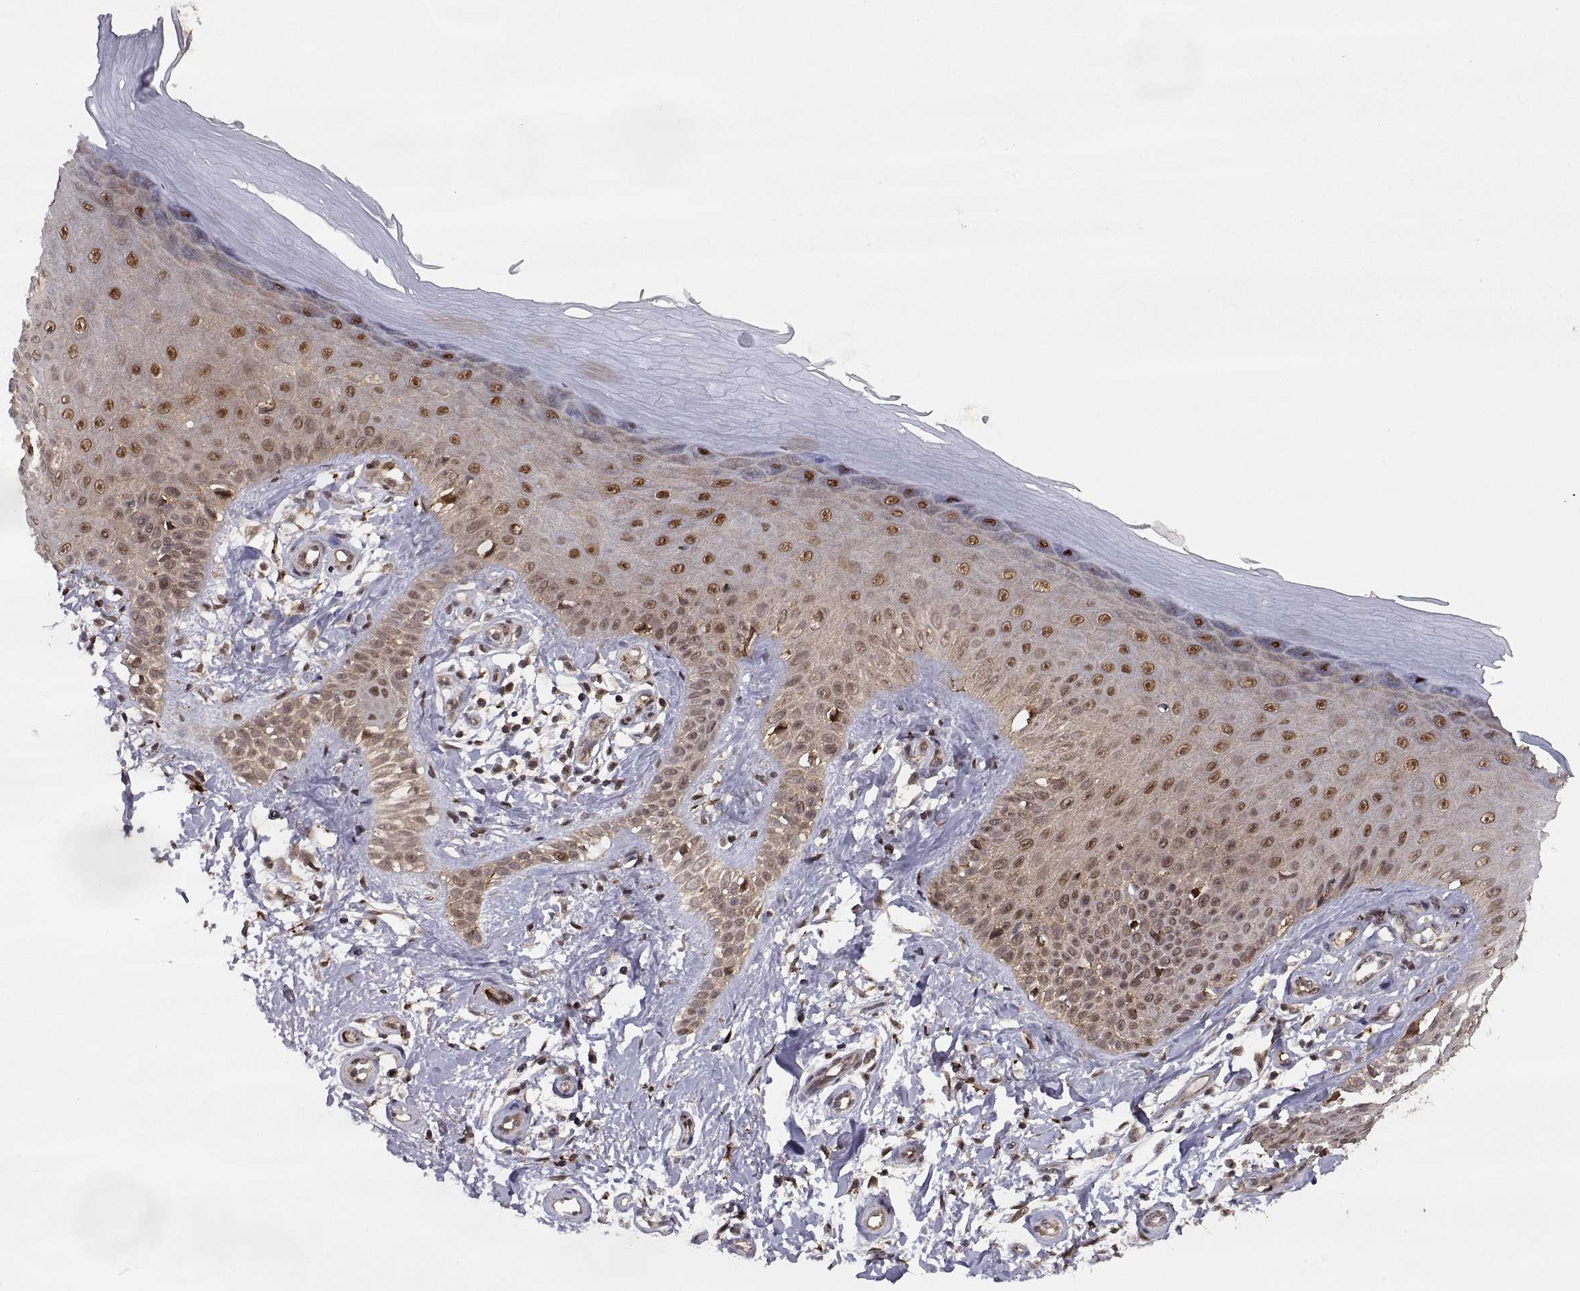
{"staining": {"intensity": "moderate", "quantity": ">75%", "location": "nuclear"}, "tissue": "skin", "cell_type": "Fibroblasts", "image_type": "normal", "snomed": [{"axis": "morphology", "description": "Normal tissue, NOS"}, {"axis": "morphology", "description": "Inflammation, NOS"}, {"axis": "morphology", "description": "Fibrosis, NOS"}, {"axis": "topography", "description": "Skin"}], "caption": "Immunohistochemical staining of benign human skin shows medium levels of moderate nuclear positivity in about >75% of fibroblasts. Nuclei are stained in blue.", "gene": "PSMC2", "patient": {"sex": "male", "age": 71}}